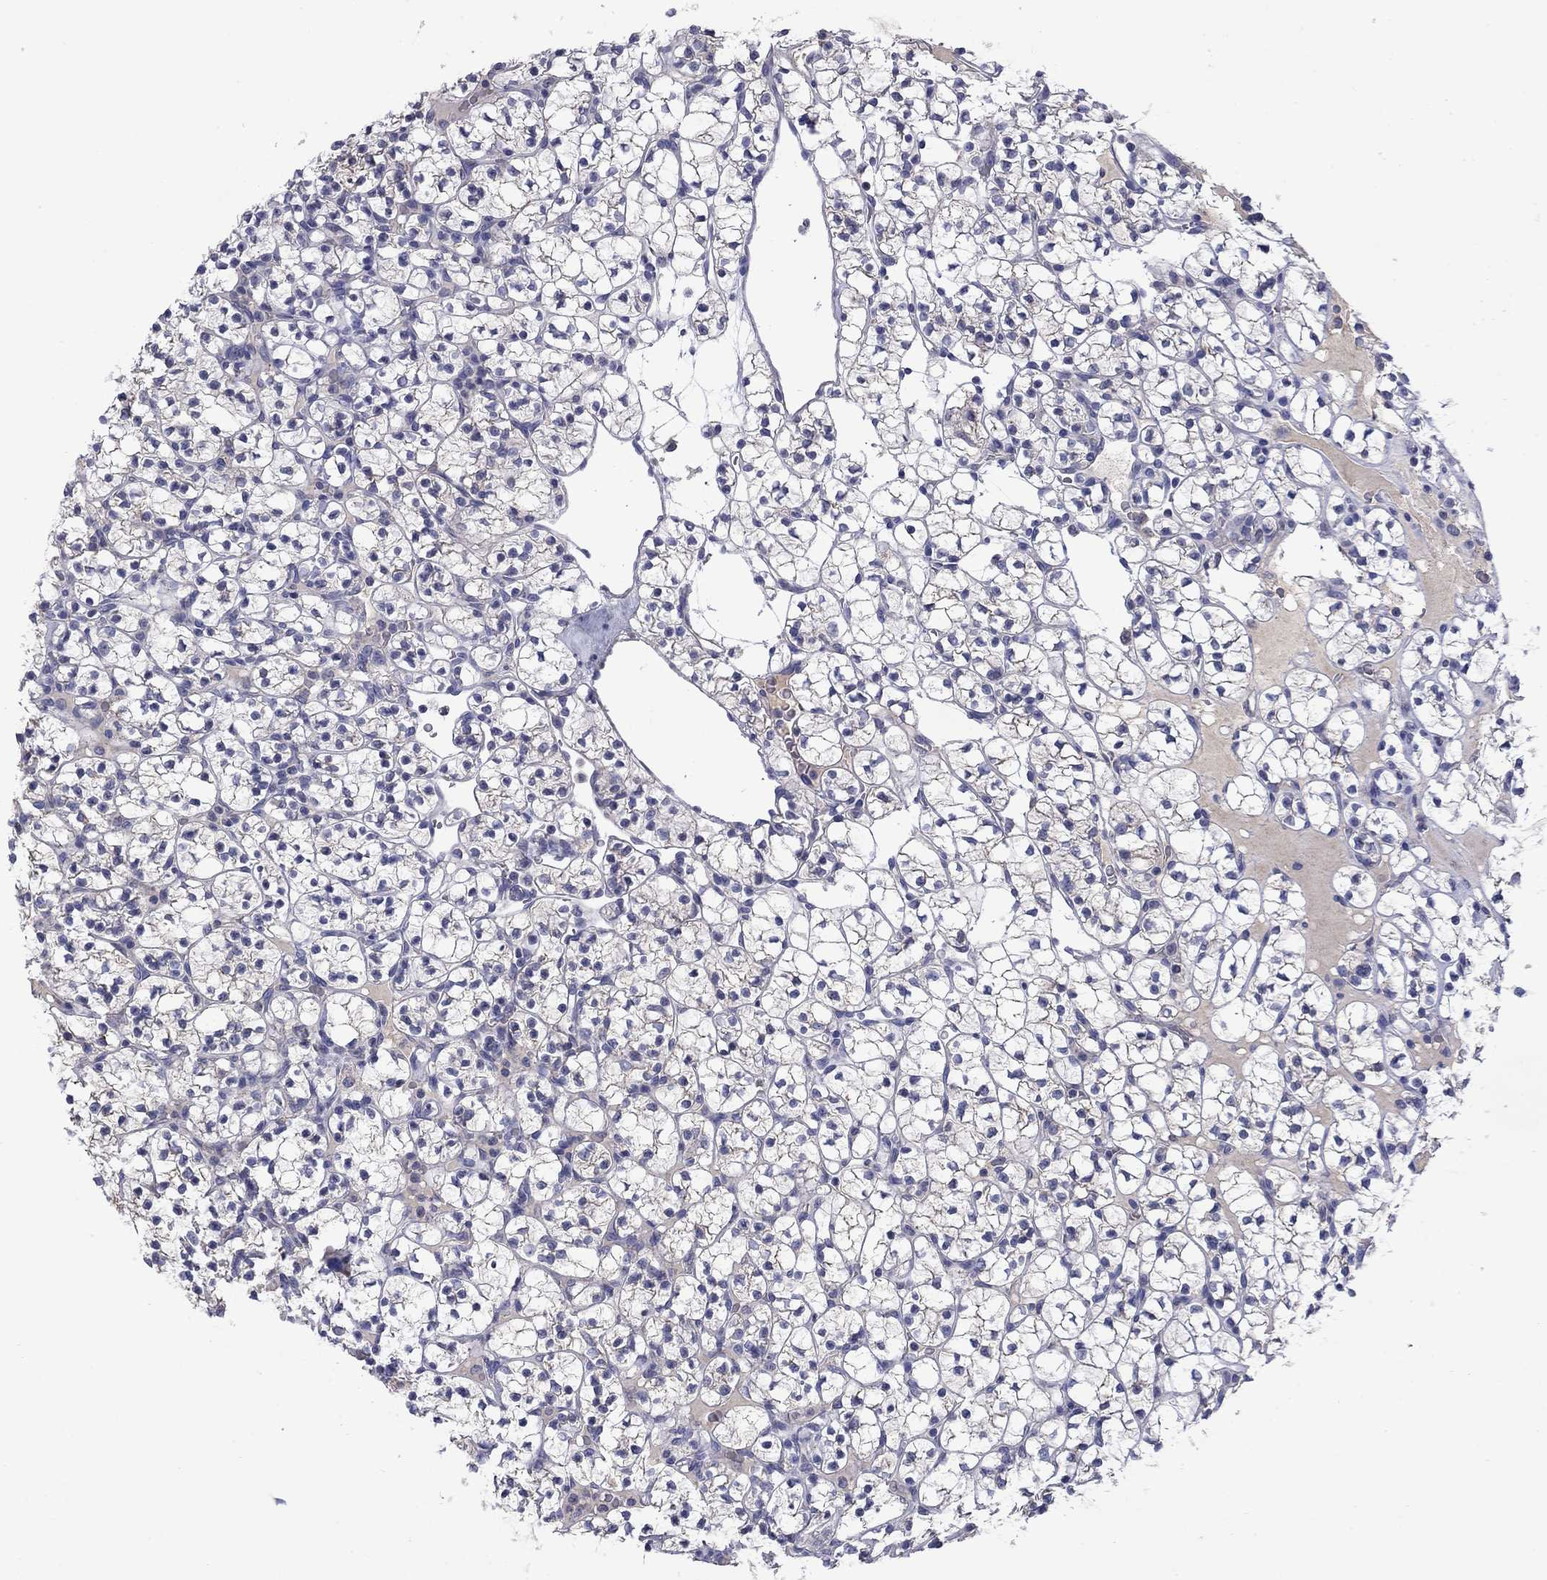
{"staining": {"intensity": "negative", "quantity": "none", "location": "none"}, "tissue": "renal cancer", "cell_type": "Tumor cells", "image_type": "cancer", "snomed": [{"axis": "morphology", "description": "Adenocarcinoma, NOS"}, {"axis": "topography", "description": "Kidney"}], "caption": "Human renal adenocarcinoma stained for a protein using IHC exhibits no positivity in tumor cells.", "gene": "FRK", "patient": {"sex": "female", "age": 89}}